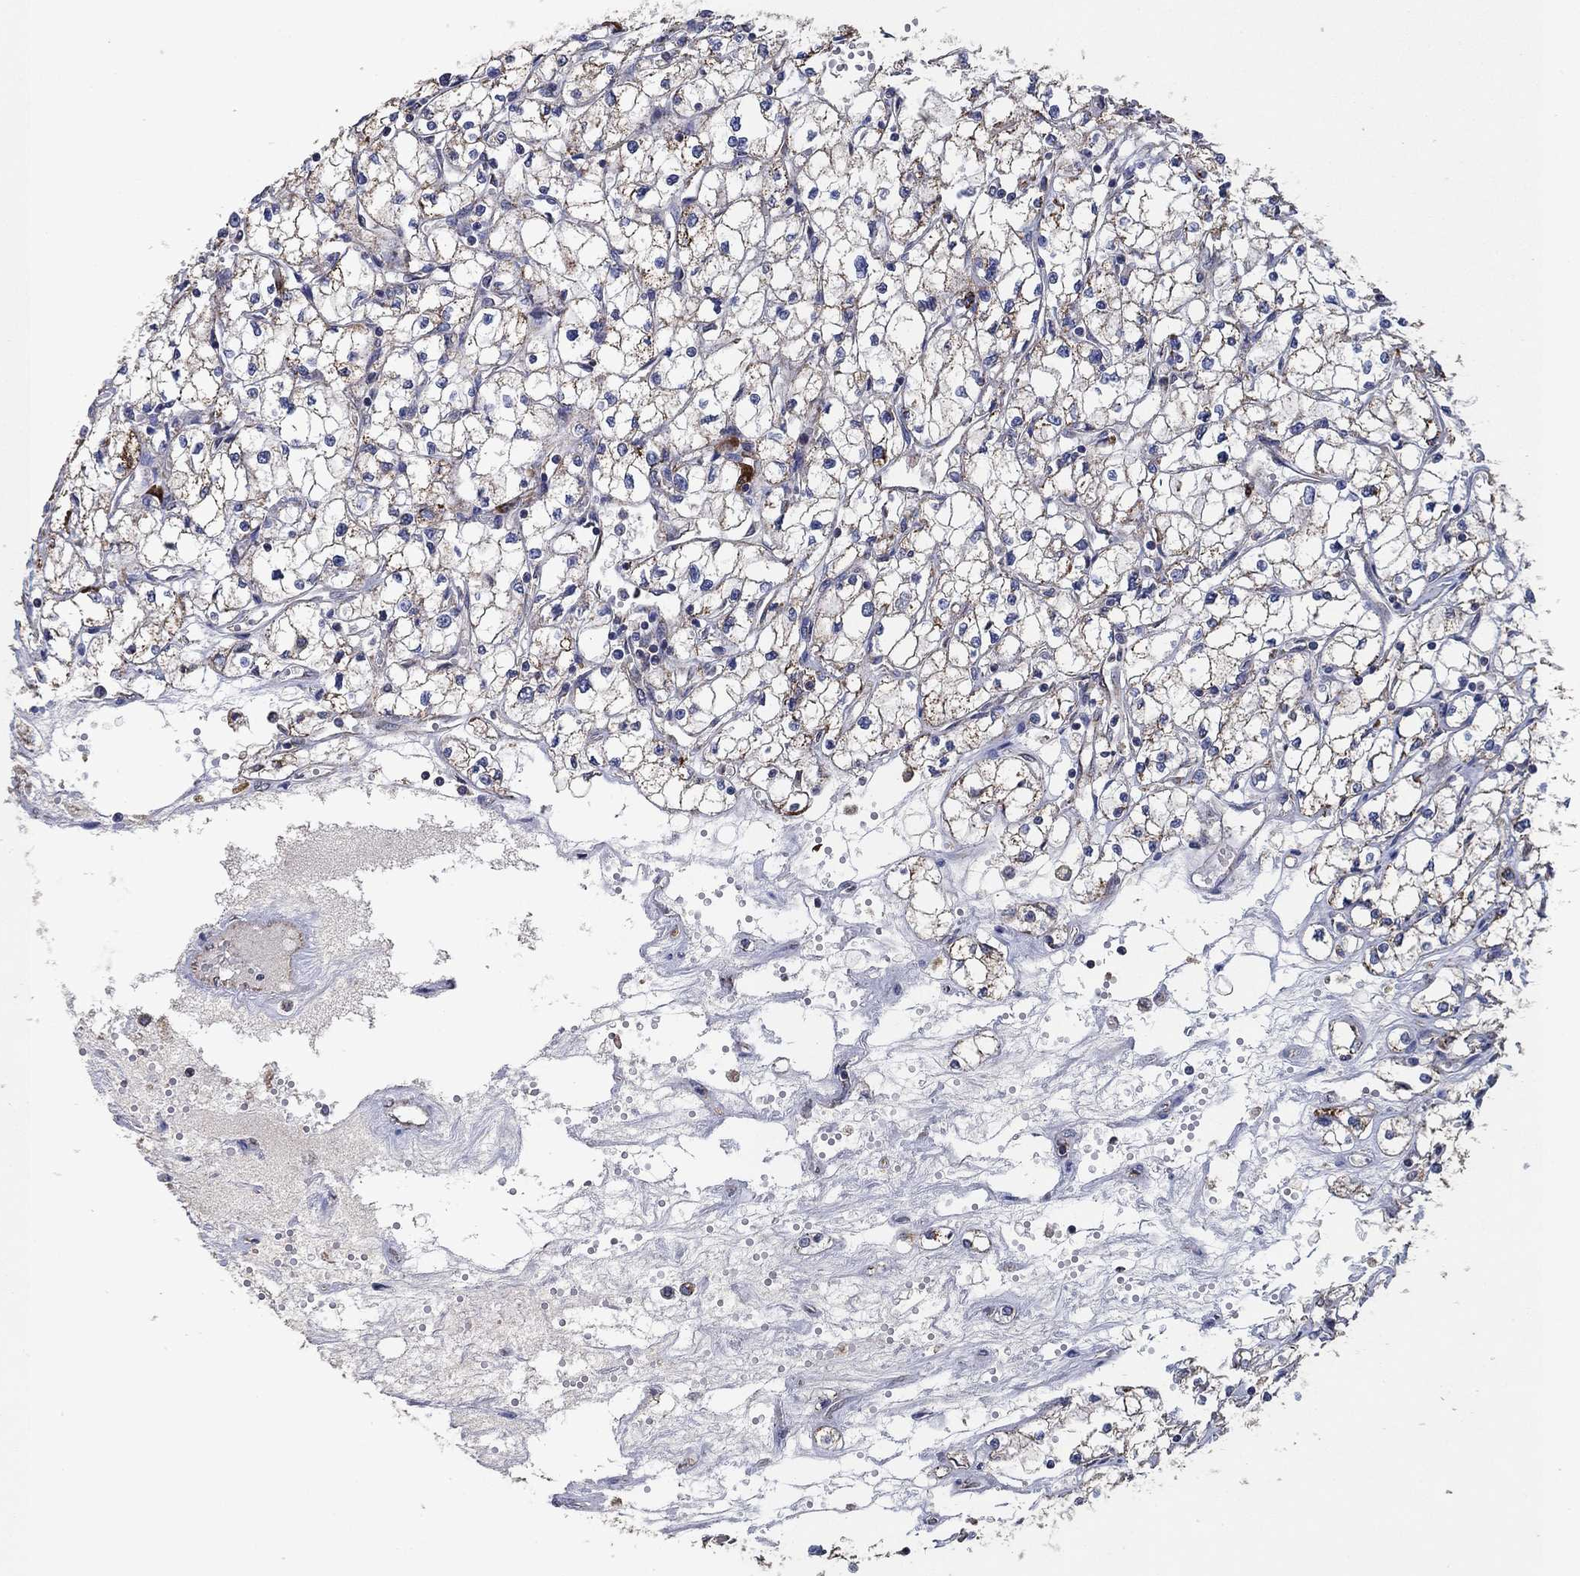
{"staining": {"intensity": "weak", "quantity": "<25%", "location": "cytoplasmic/membranous"}, "tissue": "renal cancer", "cell_type": "Tumor cells", "image_type": "cancer", "snomed": [{"axis": "morphology", "description": "Adenocarcinoma, NOS"}, {"axis": "topography", "description": "Kidney"}], "caption": "This is an immunohistochemistry micrograph of adenocarcinoma (renal). There is no expression in tumor cells.", "gene": "HID1", "patient": {"sex": "male", "age": 67}}